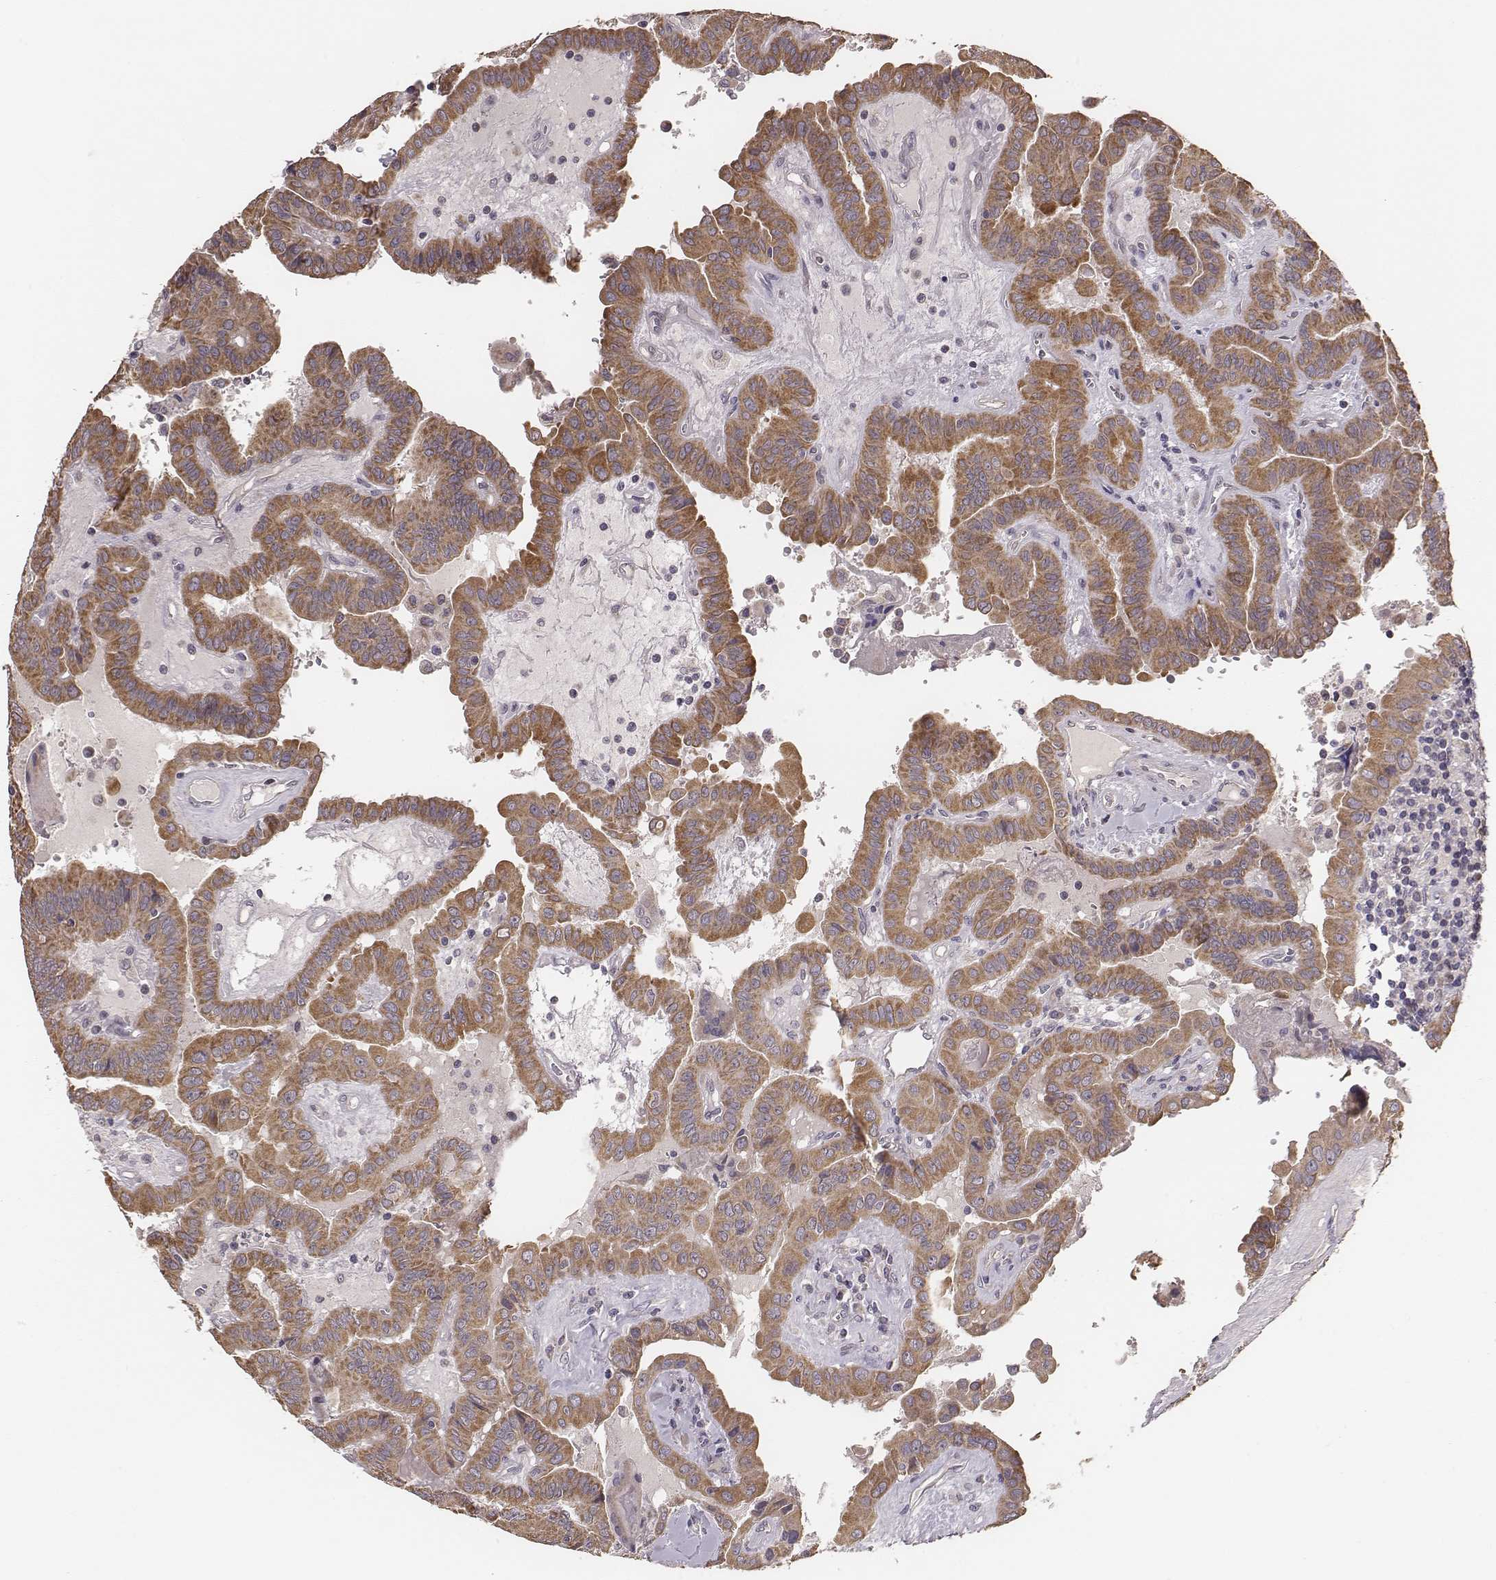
{"staining": {"intensity": "moderate", "quantity": ">75%", "location": "cytoplasmic/membranous"}, "tissue": "thyroid cancer", "cell_type": "Tumor cells", "image_type": "cancer", "snomed": [{"axis": "morphology", "description": "Papillary adenocarcinoma, NOS"}, {"axis": "topography", "description": "Thyroid gland"}], "caption": "There is medium levels of moderate cytoplasmic/membranous positivity in tumor cells of papillary adenocarcinoma (thyroid), as demonstrated by immunohistochemical staining (brown color).", "gene": "HAVCR1", "patient": {"sex": "female", "age": 37}}